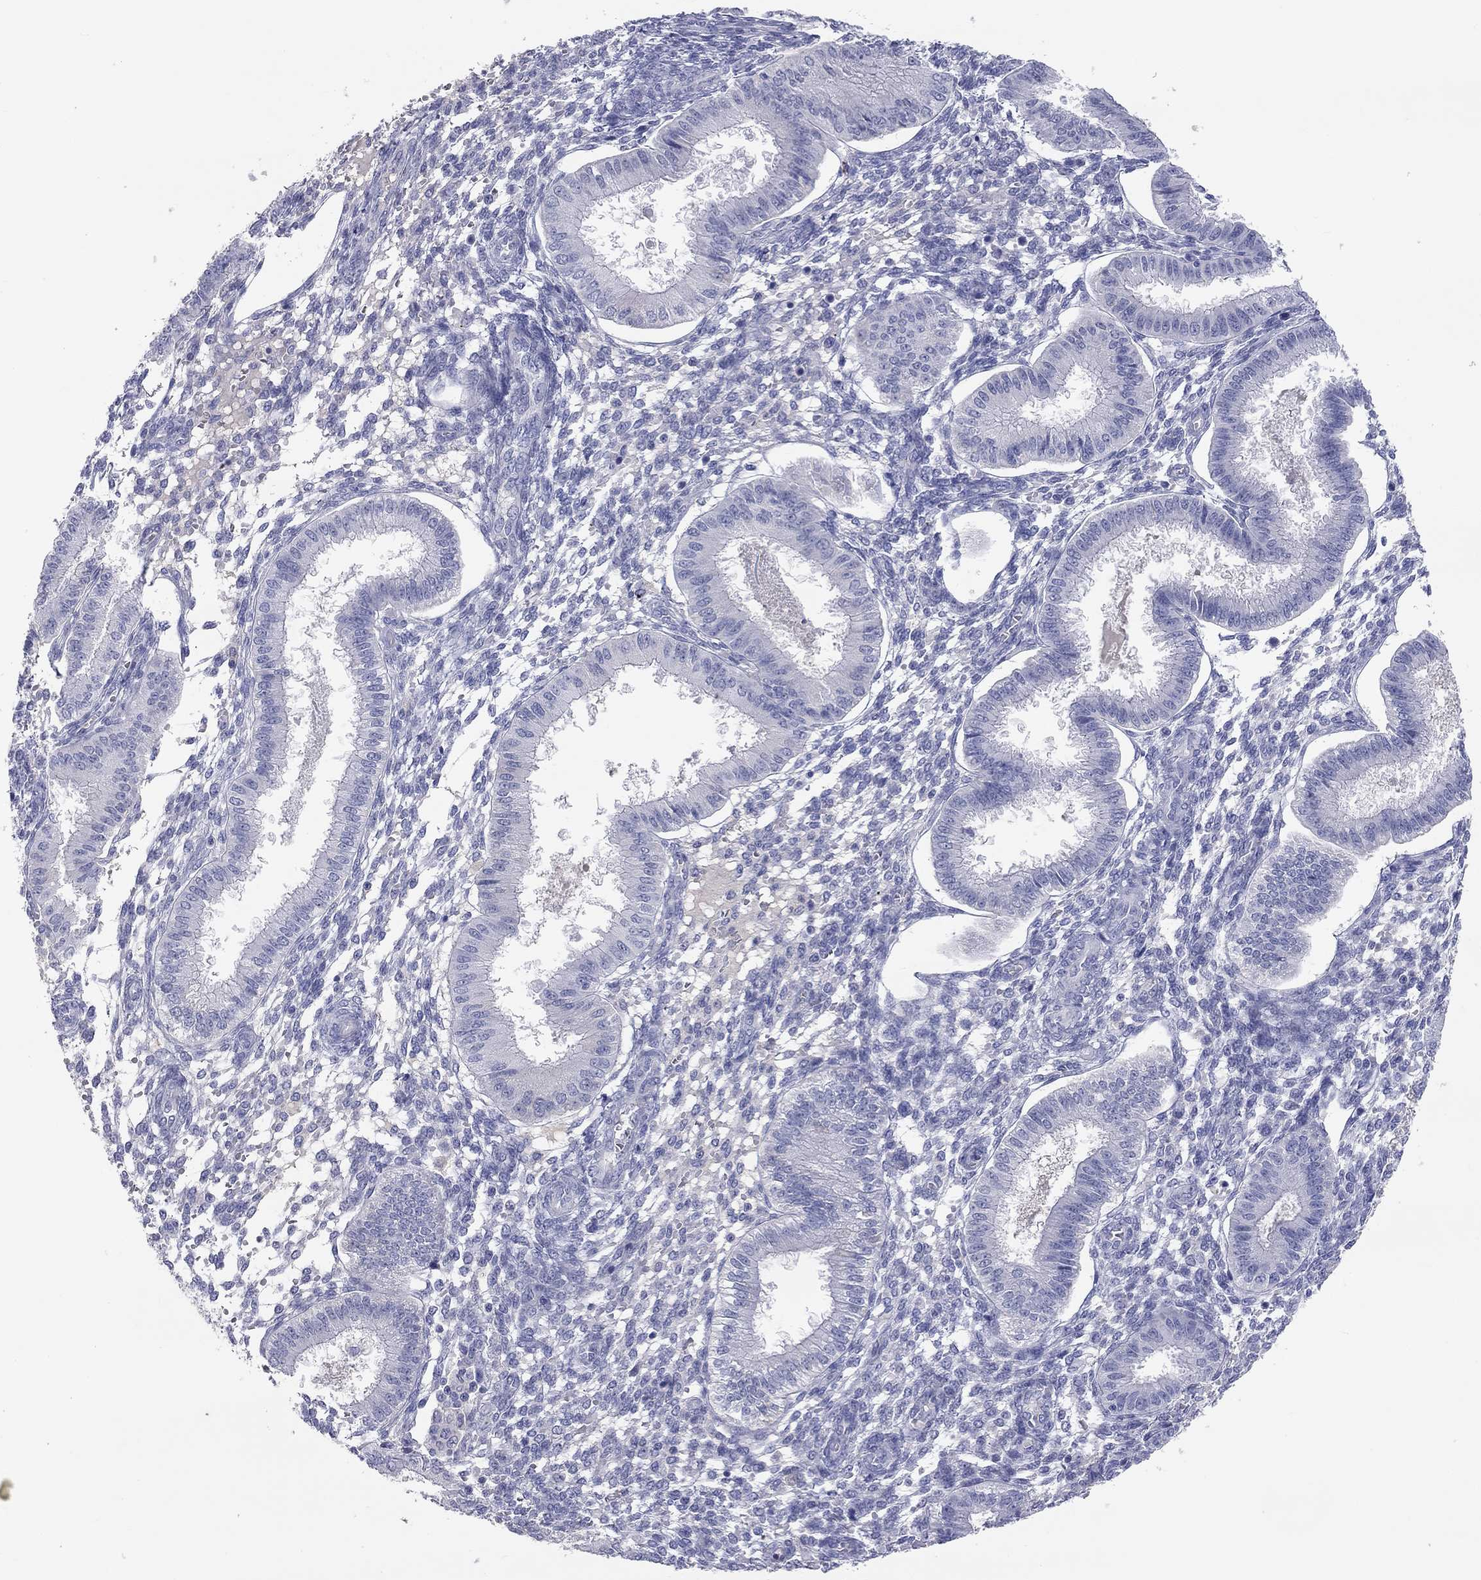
{"staining": {"intensity": "negative", "quantity": "none", "location": "none"}, "tissue": "endometrium", "cell_type": "Cells in endometrial stroma", "image_type": "normal", "snomed": [{"axis": "morphology", "description": "Normal tissue, NOS"}, {"axis": "topography", "description": "Endometrium"}], "caption": "Protein analysis of benign endometrium displays no significant positivity in cells in endometrial stroma.", "gene": "ST7L", "patient": {"sex": "female", "age": 43}}